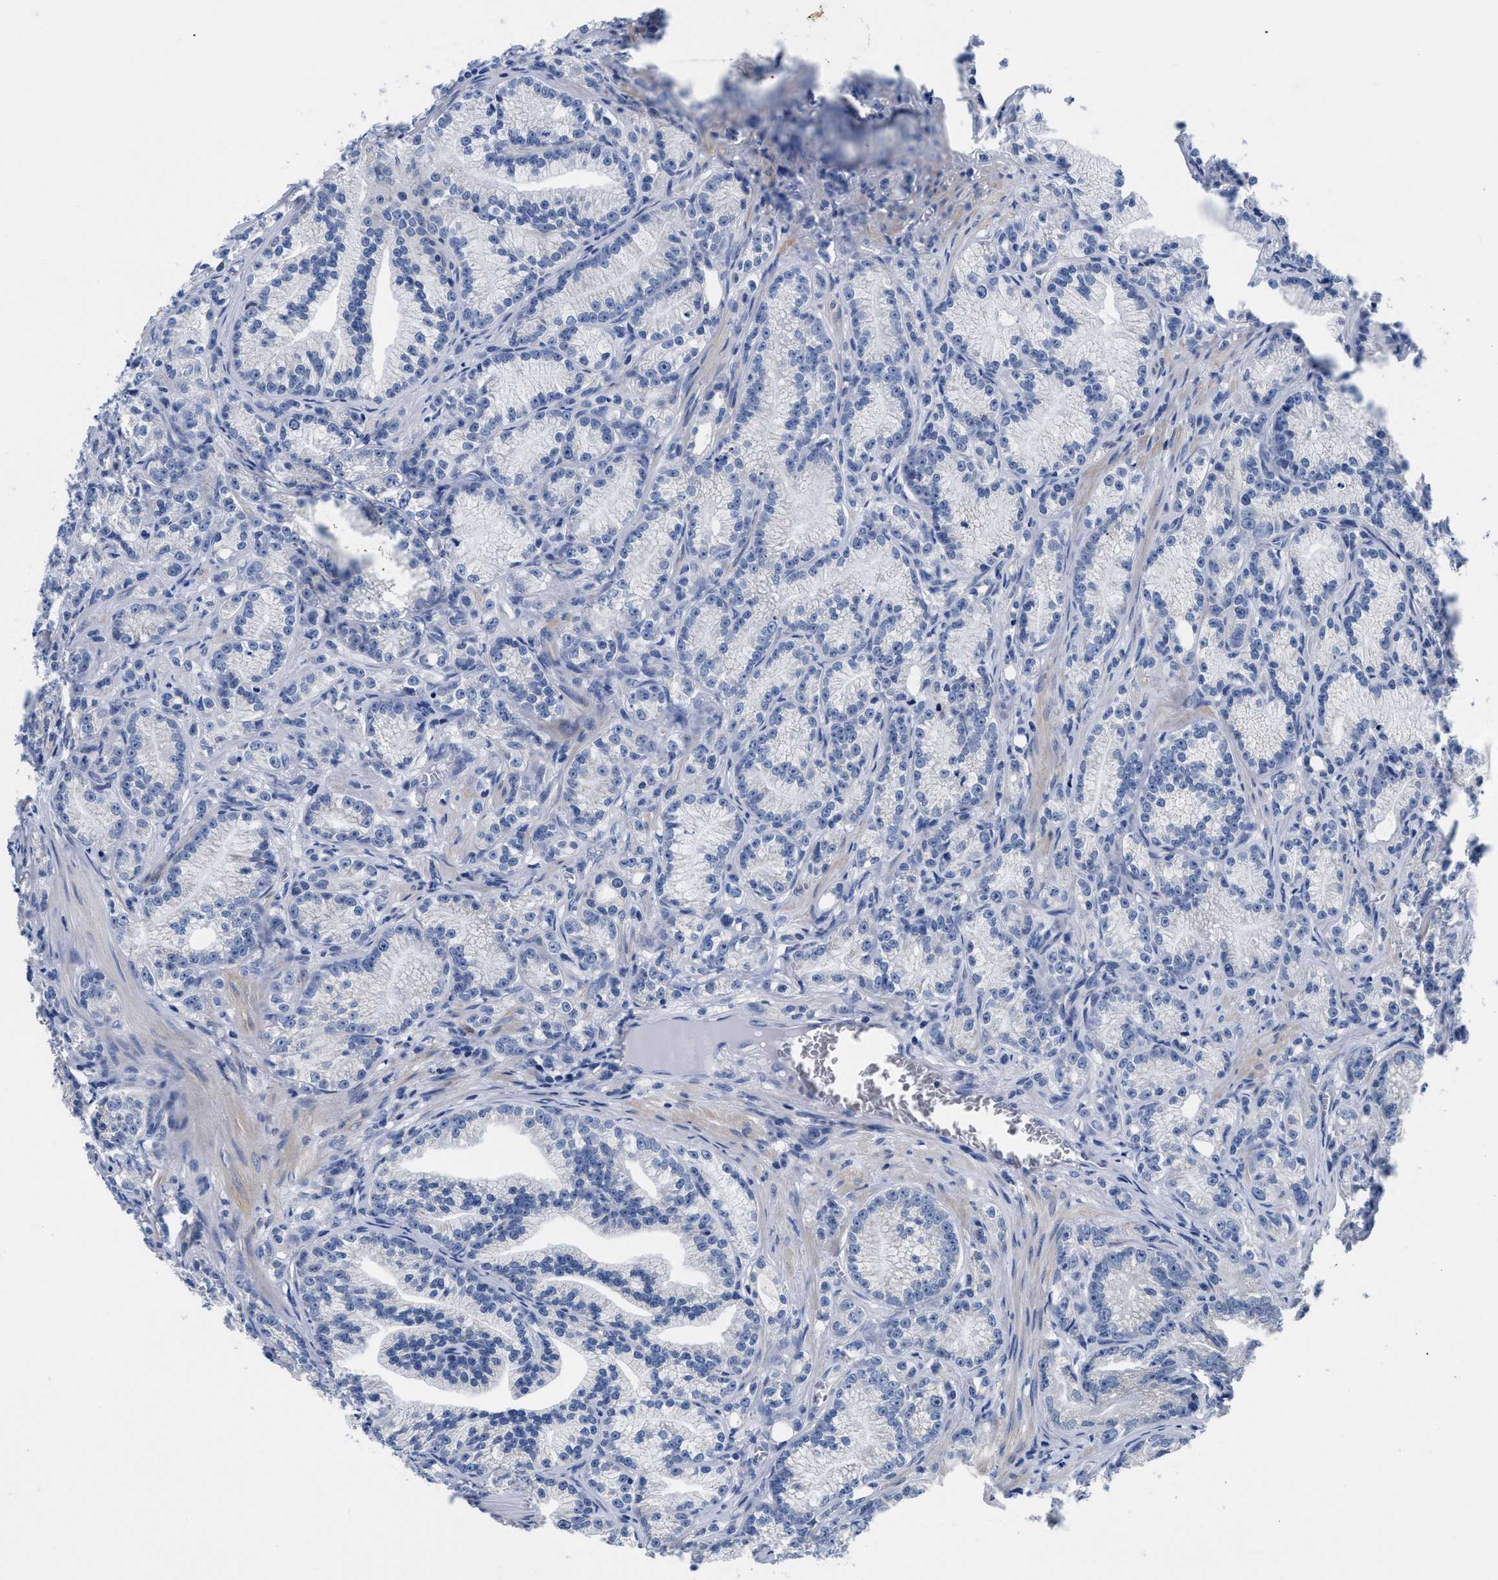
{"staining": {"intensity": "negative", "quantity": "none", "location": "none"}, "tissue": "prostate cancer", "cell_type": "Tumor cells", "image_type": "cancer", "snomed": [{"axis": "morphology", "description": "Adenocarcinoma, Low grade"}, {"axis": "topography", "description": "Prostate"}], "caption": "Immunohistochemistry photomicrograph of neoplastic tissue: human prostate cancer (adenocarcinoma (low-grade)) stained with DAB (3,3'-diaminobenzidine) displays no significant protein positivity in tumor cells. Brightfield microscopy of IHC stained with DAB (brown) and hematoxylin (blue), captured at high magnification.", "gene": "SLC35F1", "patient": {"sex": "male", "age": 89}}